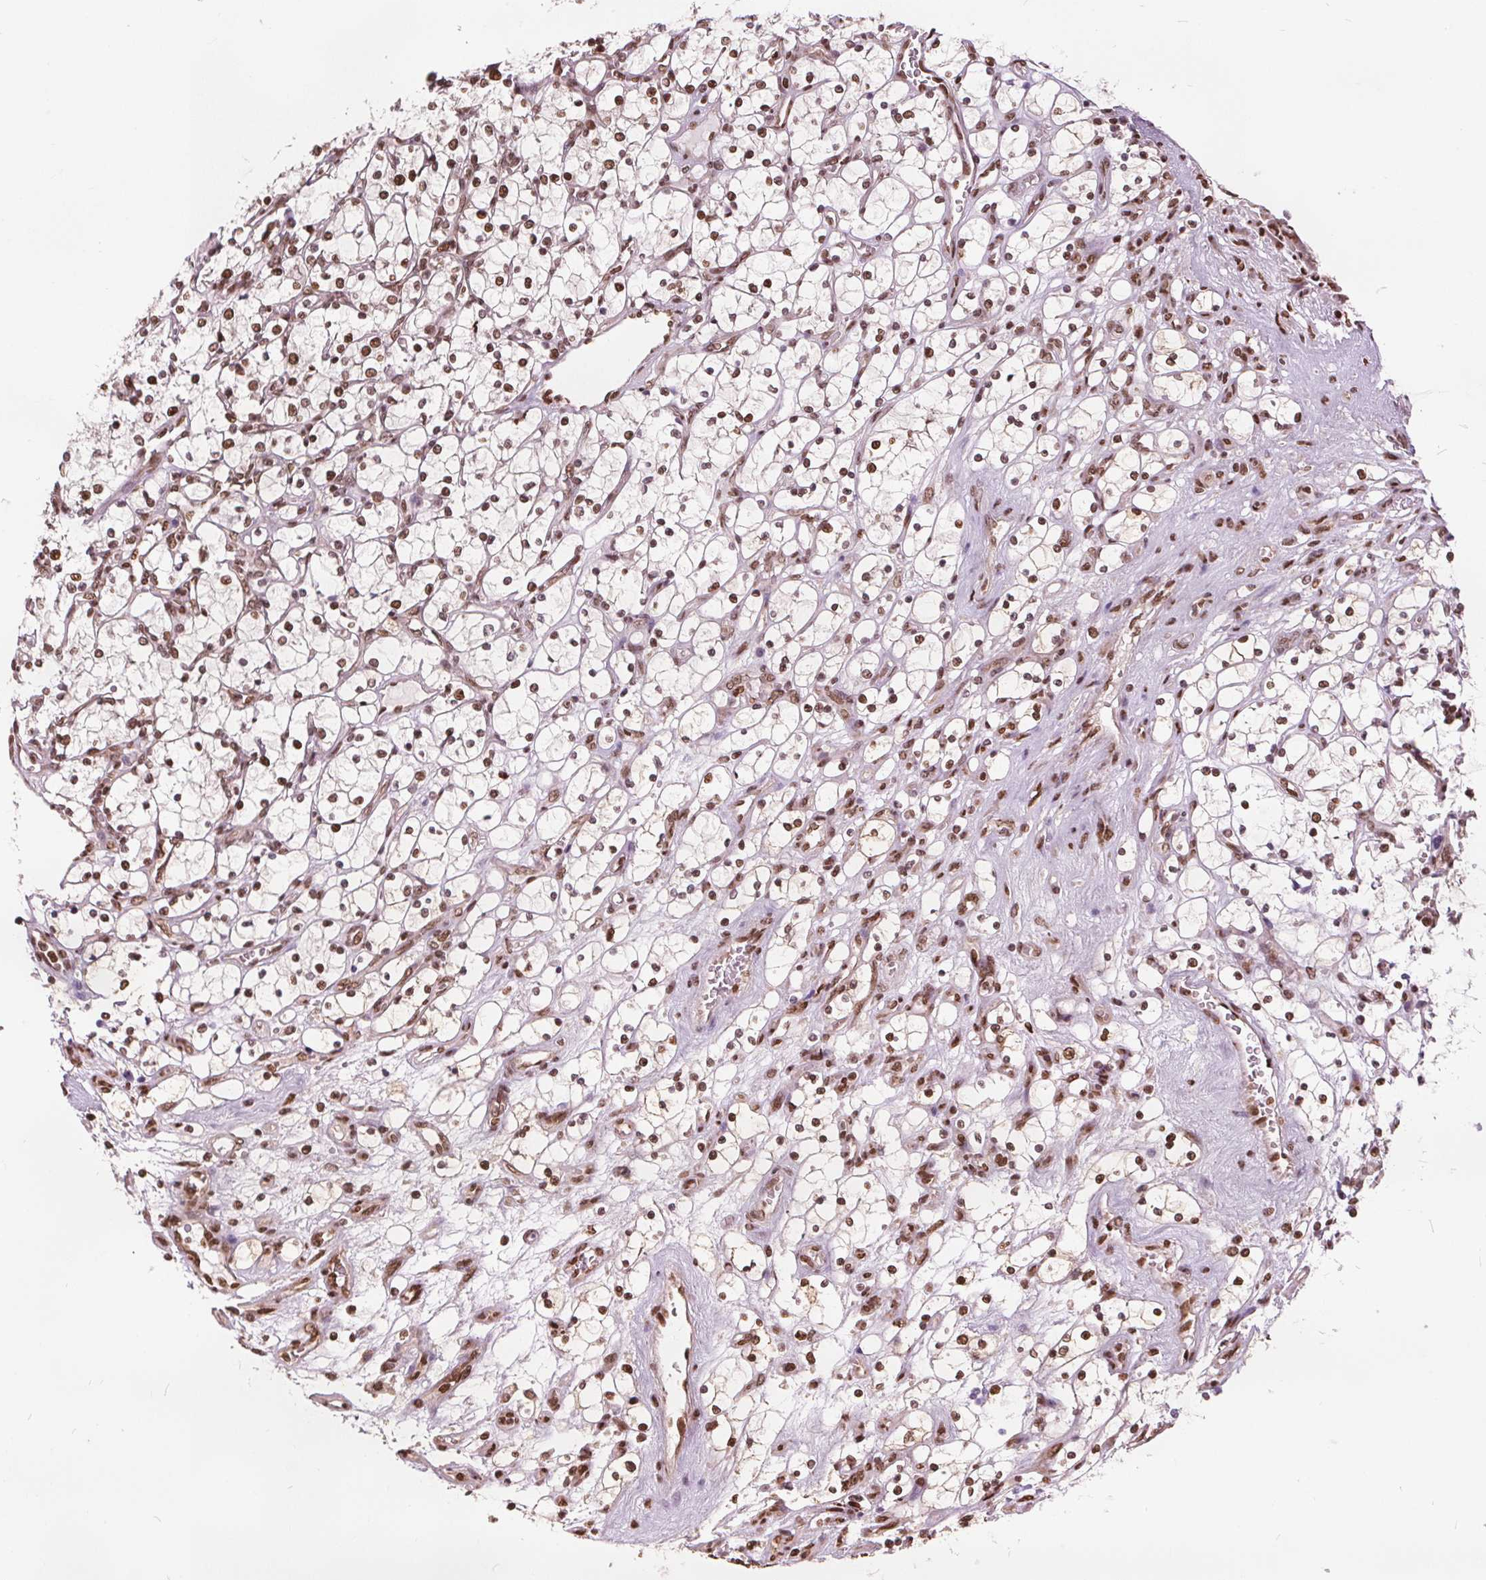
{"staining": {"intensity": "moderate", "quantity": ">75%", "location": "nuclear"}, "tissue": "renal cancer", "cell_type": "Tumor cells", "image_type": "cancer", "snomed": [{"axis": "morphology", "description": "Adenocarcinoma, NOS"}, {"axis": "topography", "description": "Kidney"}], "caption": "Human renal cancer stained with a protein marker displays moderate staining in tumor cells.", "gene": "ISLR2", "patient": {"sex": "female", "age": 69}}